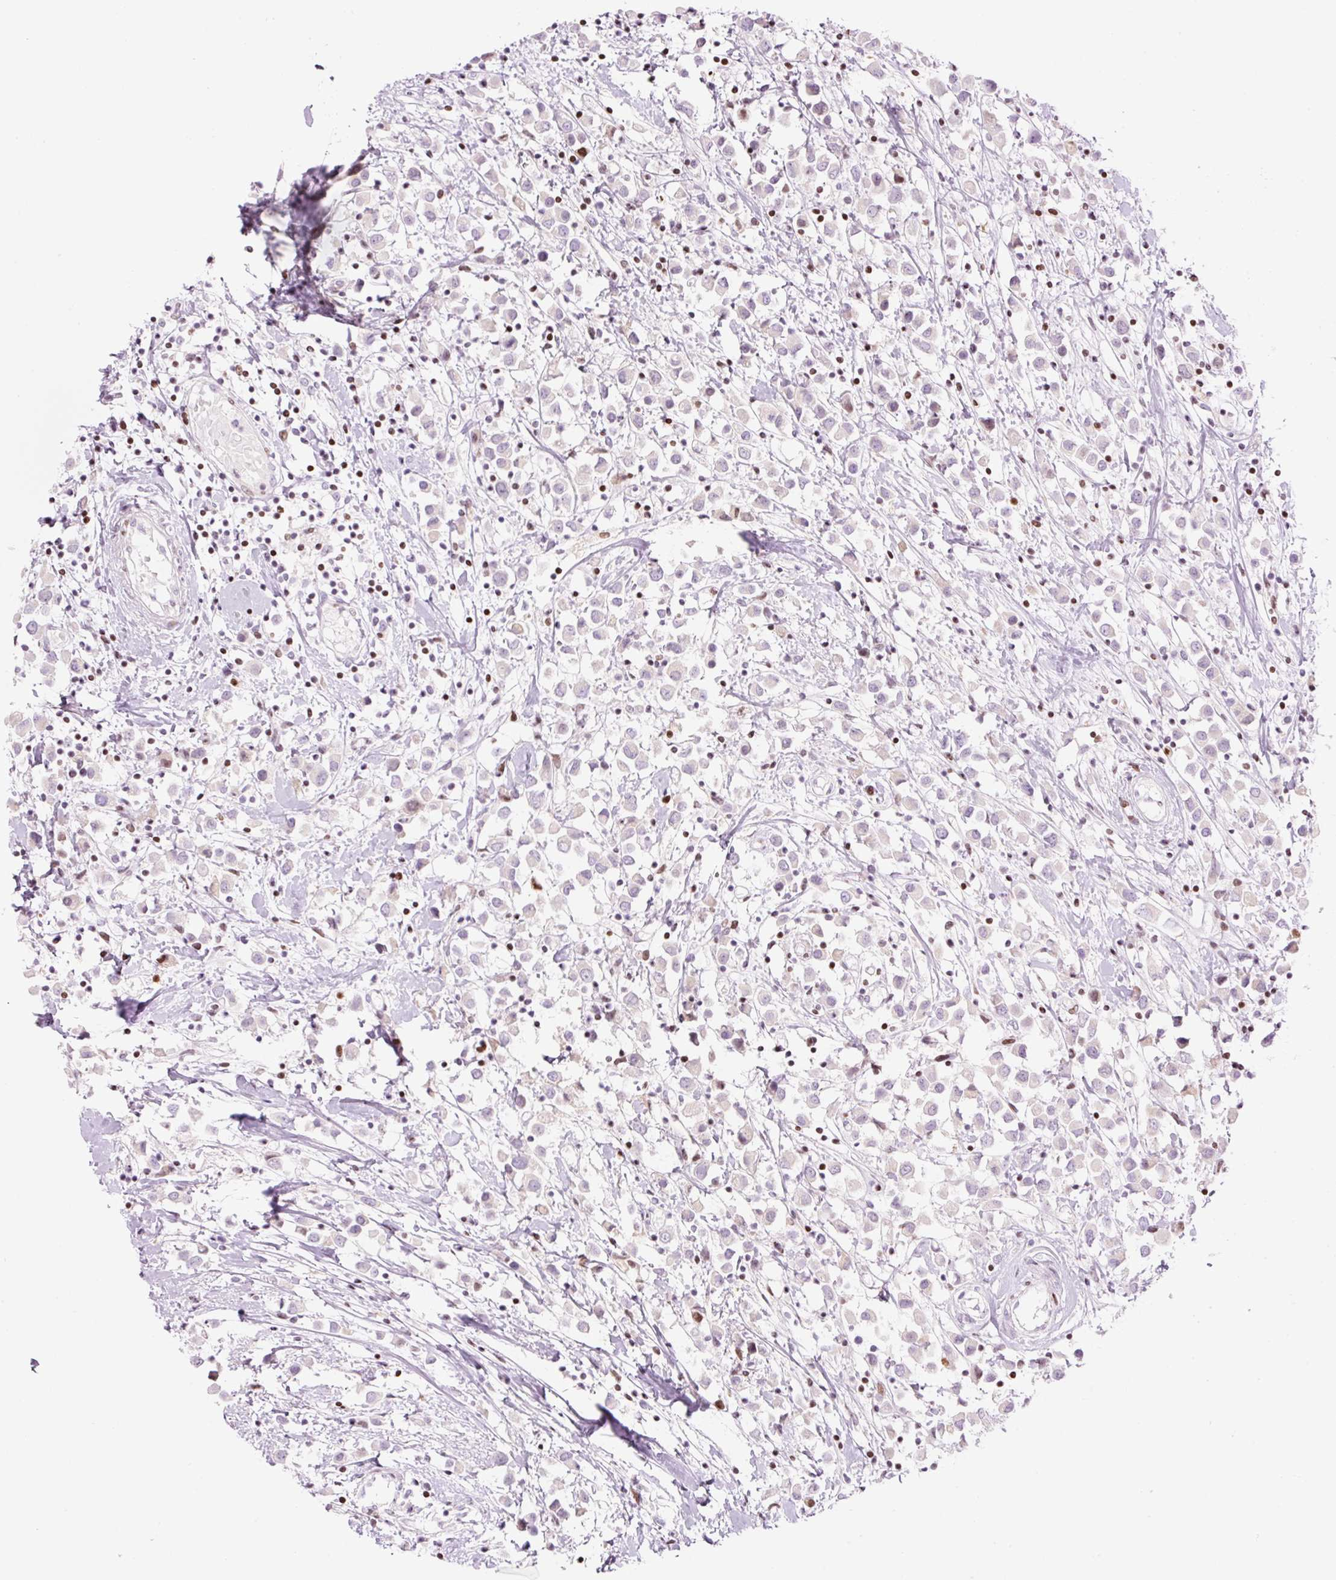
{"staining": {"intensity": "moderate", "quantity": "<25%", "location": "nuclear"}, "tissue": "breast cancer", "cell_type": "Tumor cells", "image_type": "cancer", "snomed": [{"axis": "morphology", "description": "Duct carcinoma"}, {"axis": "topography", "description": "Breast"}], "caption": "This image exhibits immunohistochemistry (IHC) staining of breast infiltrating ductal carcinoma, with low moderate nuclear positivity in approximately <25% of tumor cells.", "gene": "TMEM177", "patient": {"sex": "female", "age": 61}}